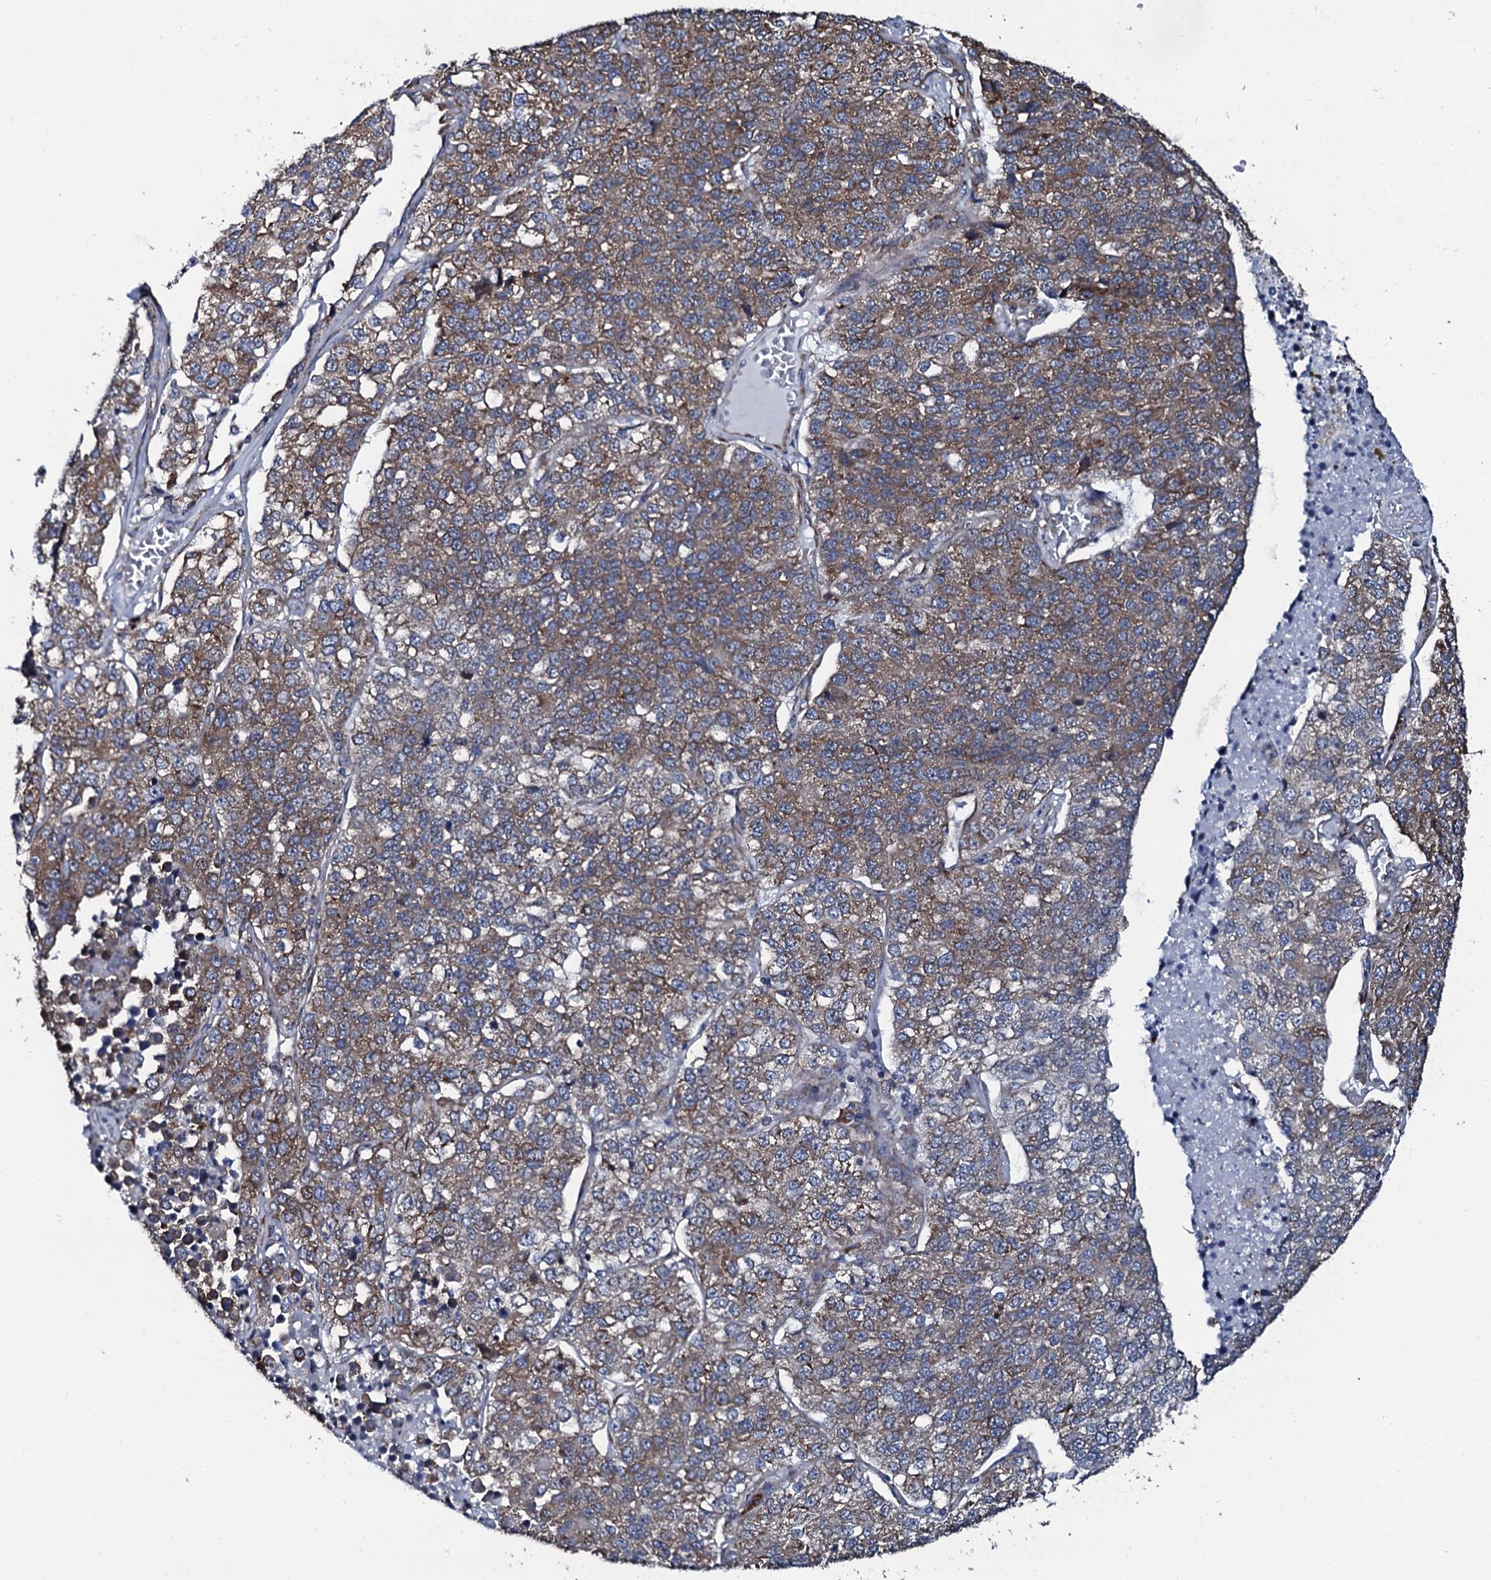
{"staining": {"intensity": "weak", "quantity": ">75%", "location": "cytoplasmic/membranous"}, "tissue": "lung cancer", "cell_type": "Tumor cells", "image_type": "cancer", "snomed": [{"axis": "morphology", "description": "Adenocarcinoma, NOS"}, {"axis": "topography", "description": "Lung"}], "caption": "A high-resolution histopathology image shows IHC staining of lung cancer (adenocarcinoma), which shows weak cytoplasmic/membranous expression in approximately >75% of tumor cells. The staining was performed using DAB to visualize the protein expression in brown, while the nuclei were stained in blue with hematoxylin (Magnification: 20x).", "gene": "SPTY2D1", "patient": {"sex": "male", "age": 49}}